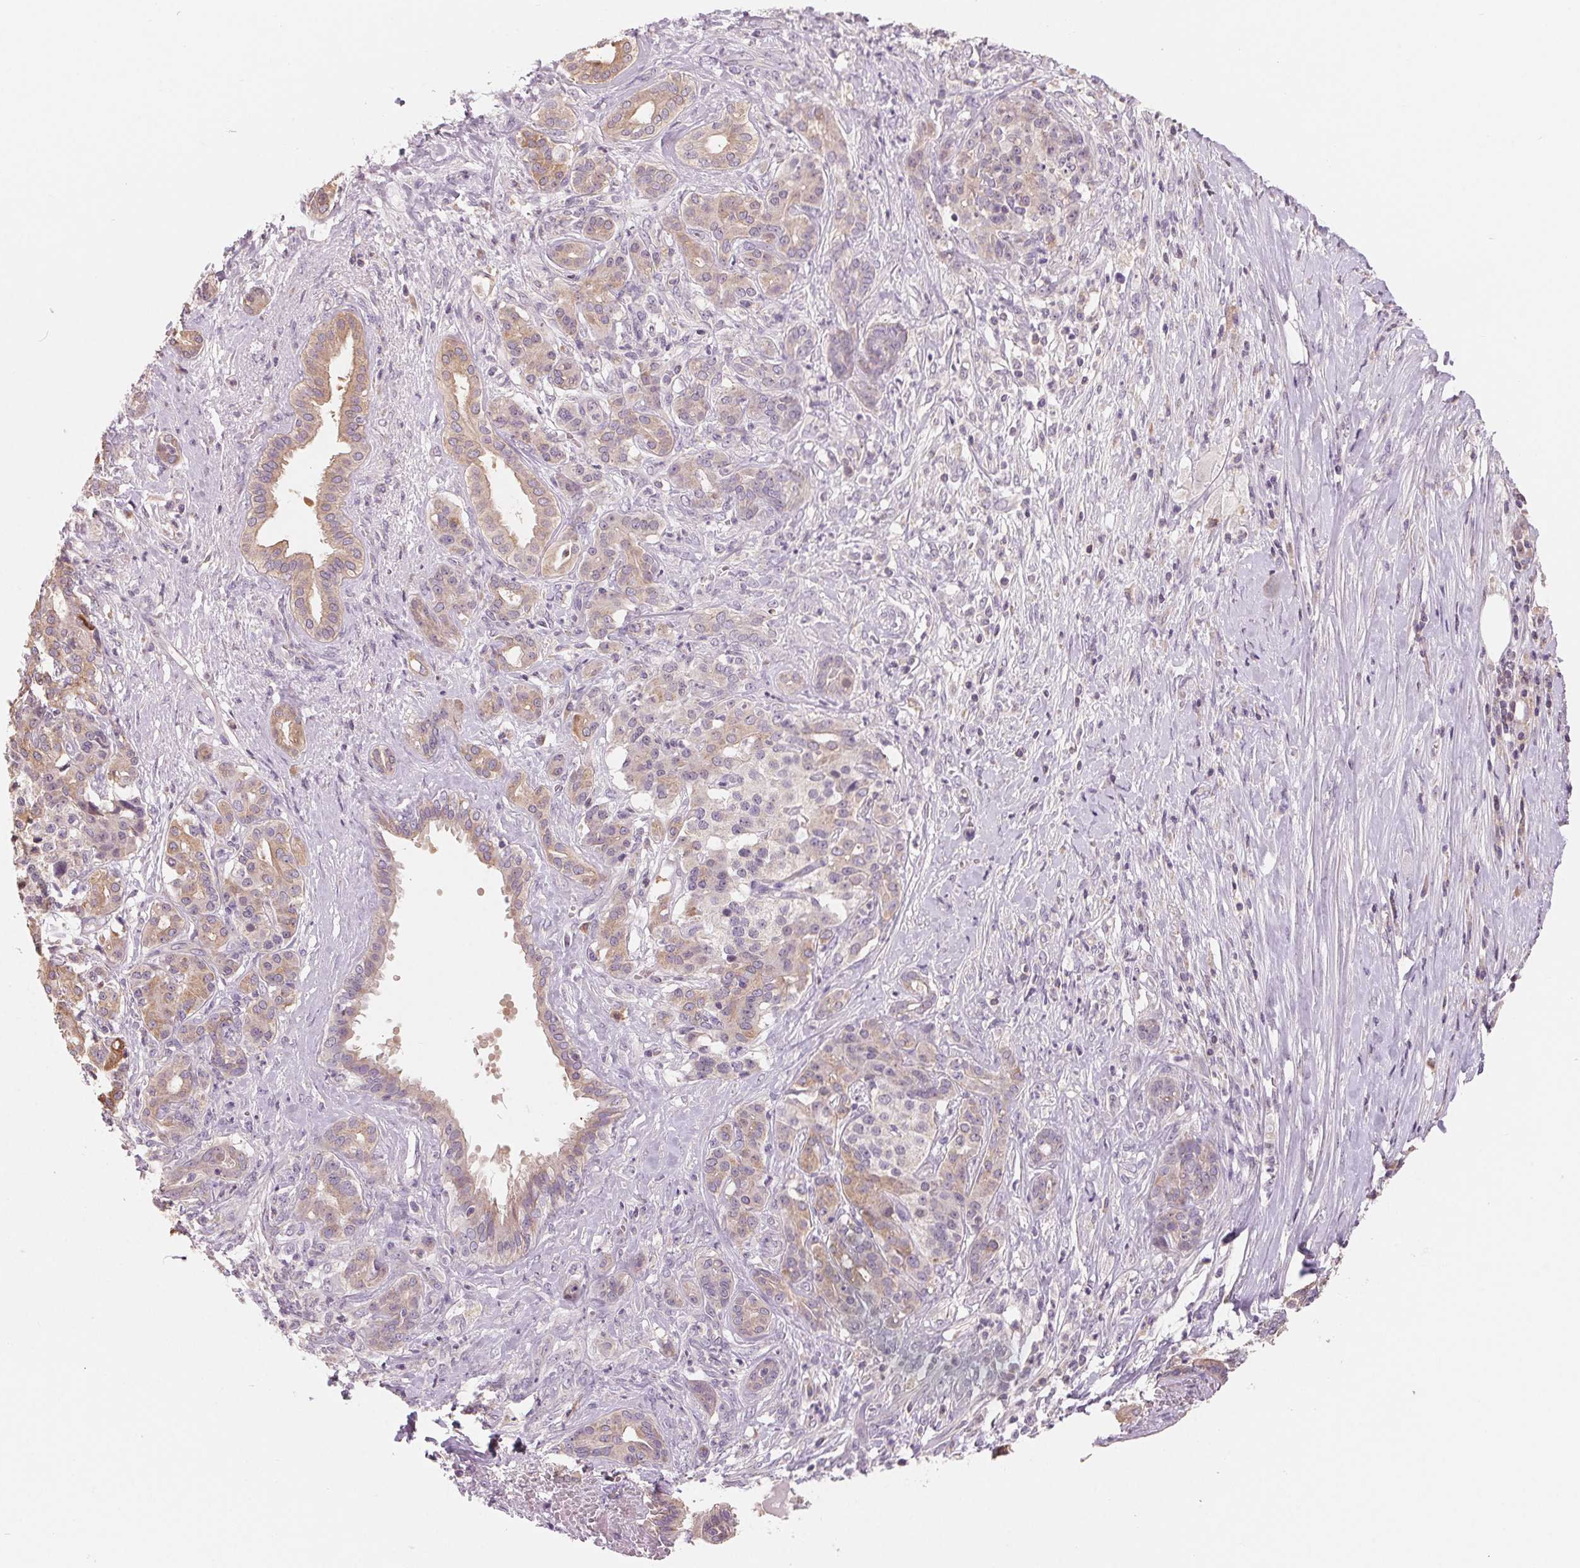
{"staining": {"intensity": "weak", "quantity": "25%-75%", "location": "cytoplasmic/membranous"}, "tissue": "pancreatic cancer", "cell_type": "Tumor cells", "image_type": "cancer", "snomed": [{"axis": "morphology", "description": "Normal tissue, NOS"}, {"axis": "morphology", "description": "Inflammation, NOS"}, {"axis": "morphology", "description": "Adenocarcinoma, NOS"}, {"axis": "topography", "description": "Pancreas"}], "caption": "Protein staining of pancreatic adenocarcinoma tissue demonstrates weak cytoplasmic/membranous staining in about 25%-75% of tumor cells.", "gene": "VTCN1", "patient": {"sex": "male", "age": 57}}